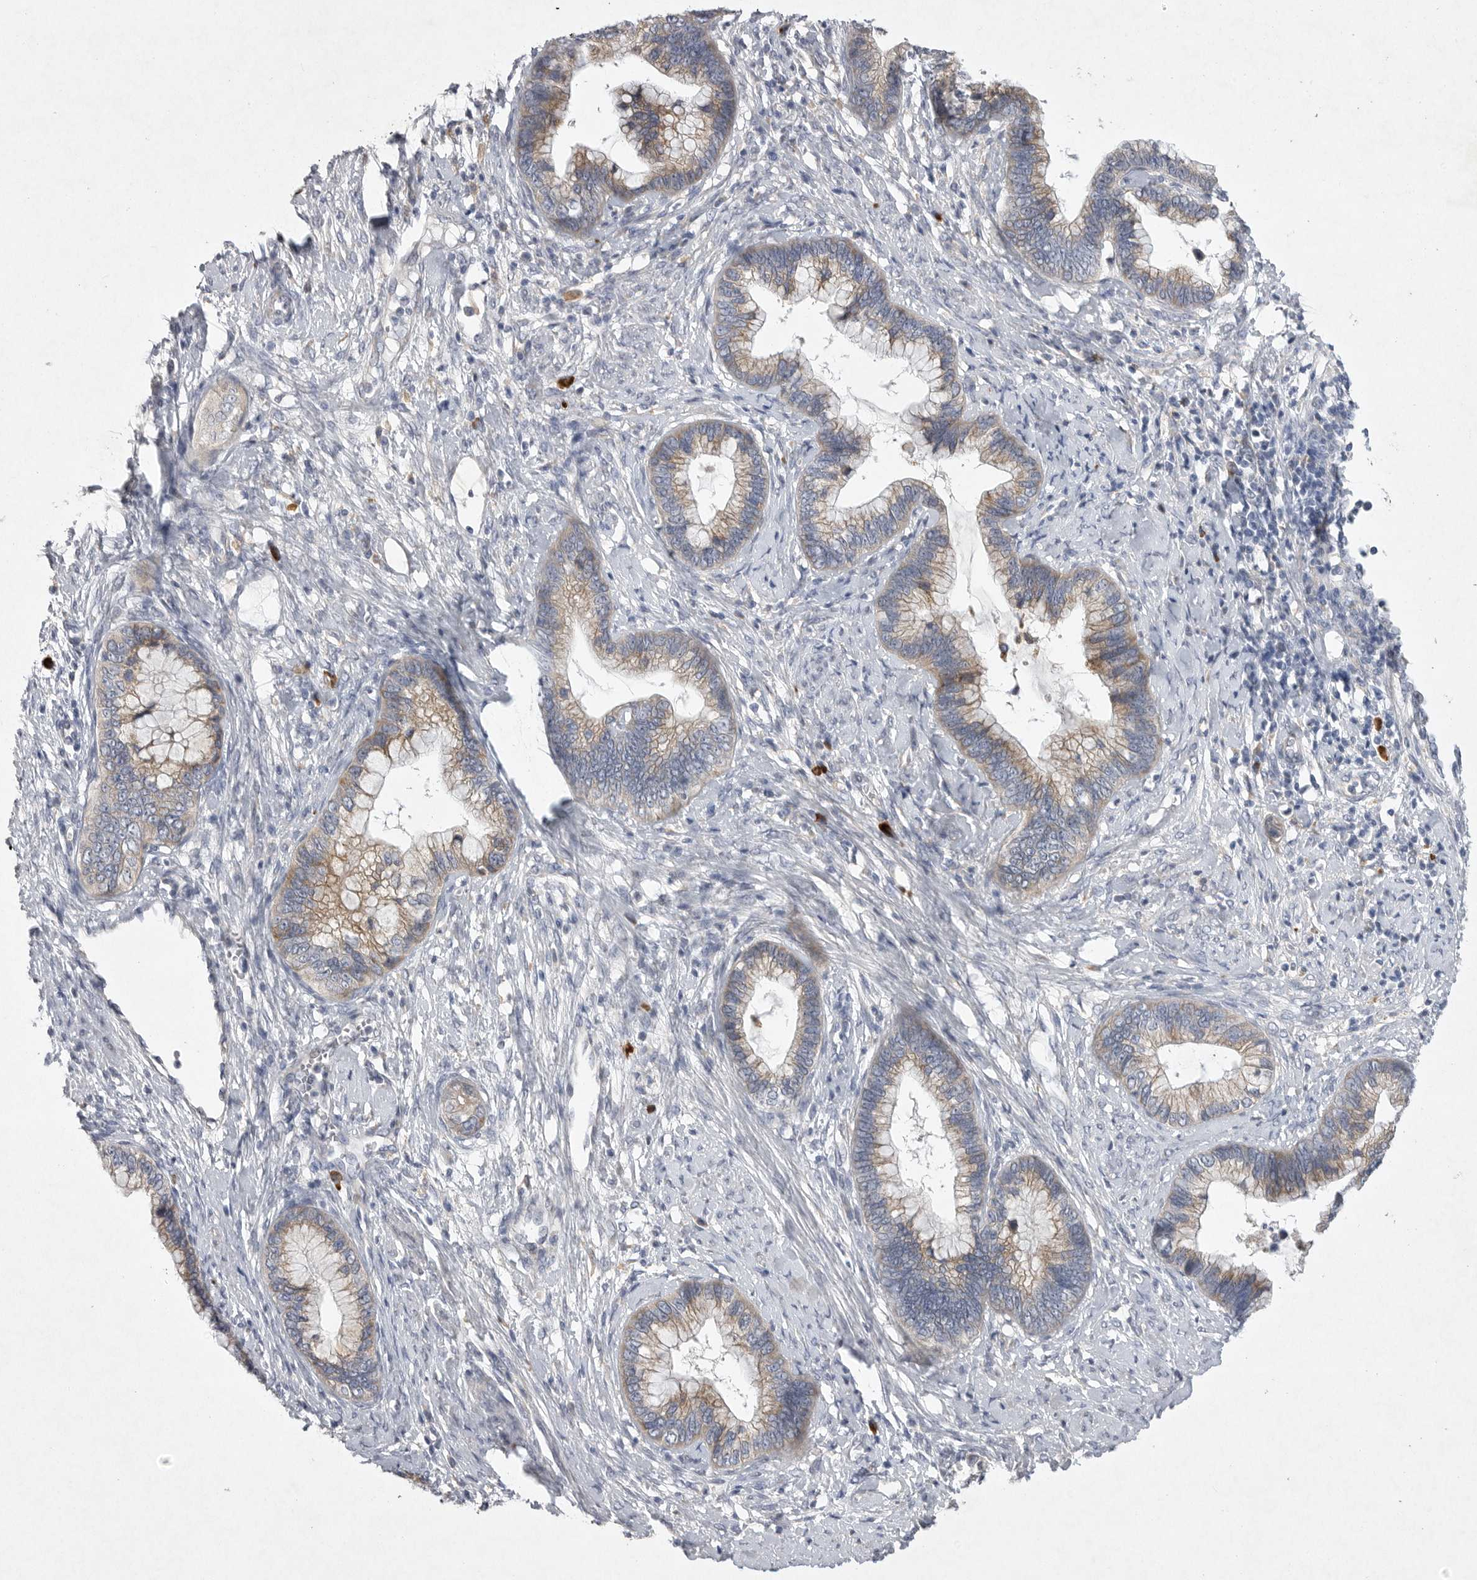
{"staining": {"intensity": "weak", "quantity": ">75%", "location": "cytoplasmic/membranous"}, "tissue": "cervical cancer", "cell_type": "Tumor cells", "image_type": "cancer", "snomed": [{"axis": "morphology", "description": "Adenocarcinoma, NOS"}, {"axis": "topography", "description": "Cervix"}], "caption": "Protein staining exhibits weak cytoplasmic/membranous expression in approximately >75% of tumor cells in adenocarcinoma (cervical).", "gene": "EDEM3", "patient": {"sex": "female", "age": 44}}